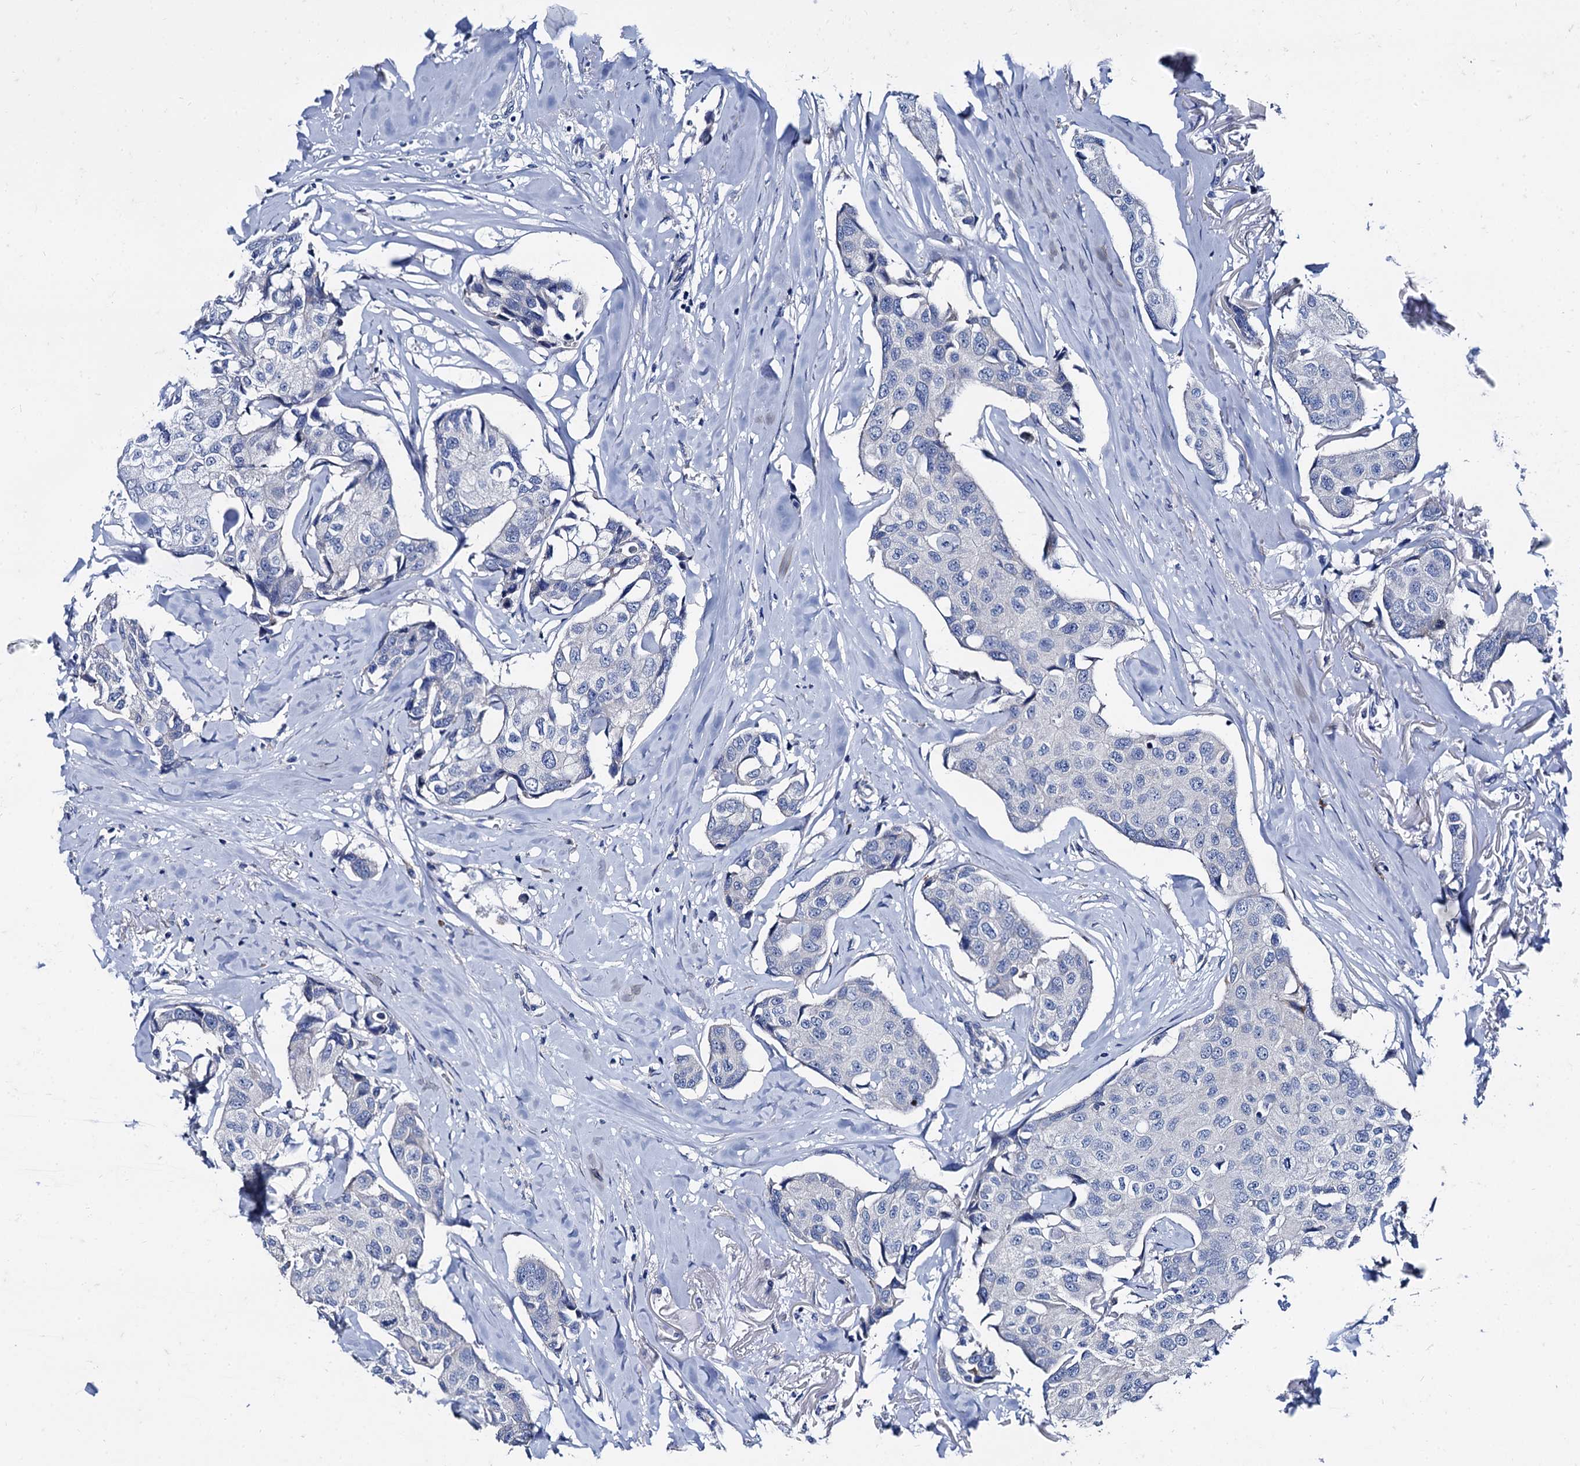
{"staining": {"intensity": "negative", "quantity": "none", "location": "none"}, "tissue": "breast cancer", "cell_type": "Tumor cells", "image_type": "cancer", "snomed": [{"axis": "morphology", "description": "Duct carcinoma"}, {"axis": "topography", "description": "Breast"}], "caption": "The immunohistochemistry histopathology image has no significant staining in tumor cells of intraductal carcinoma (breast) tissue.", "gene": "FOXR2", "patient": {"sex": "female", "age": 80}}